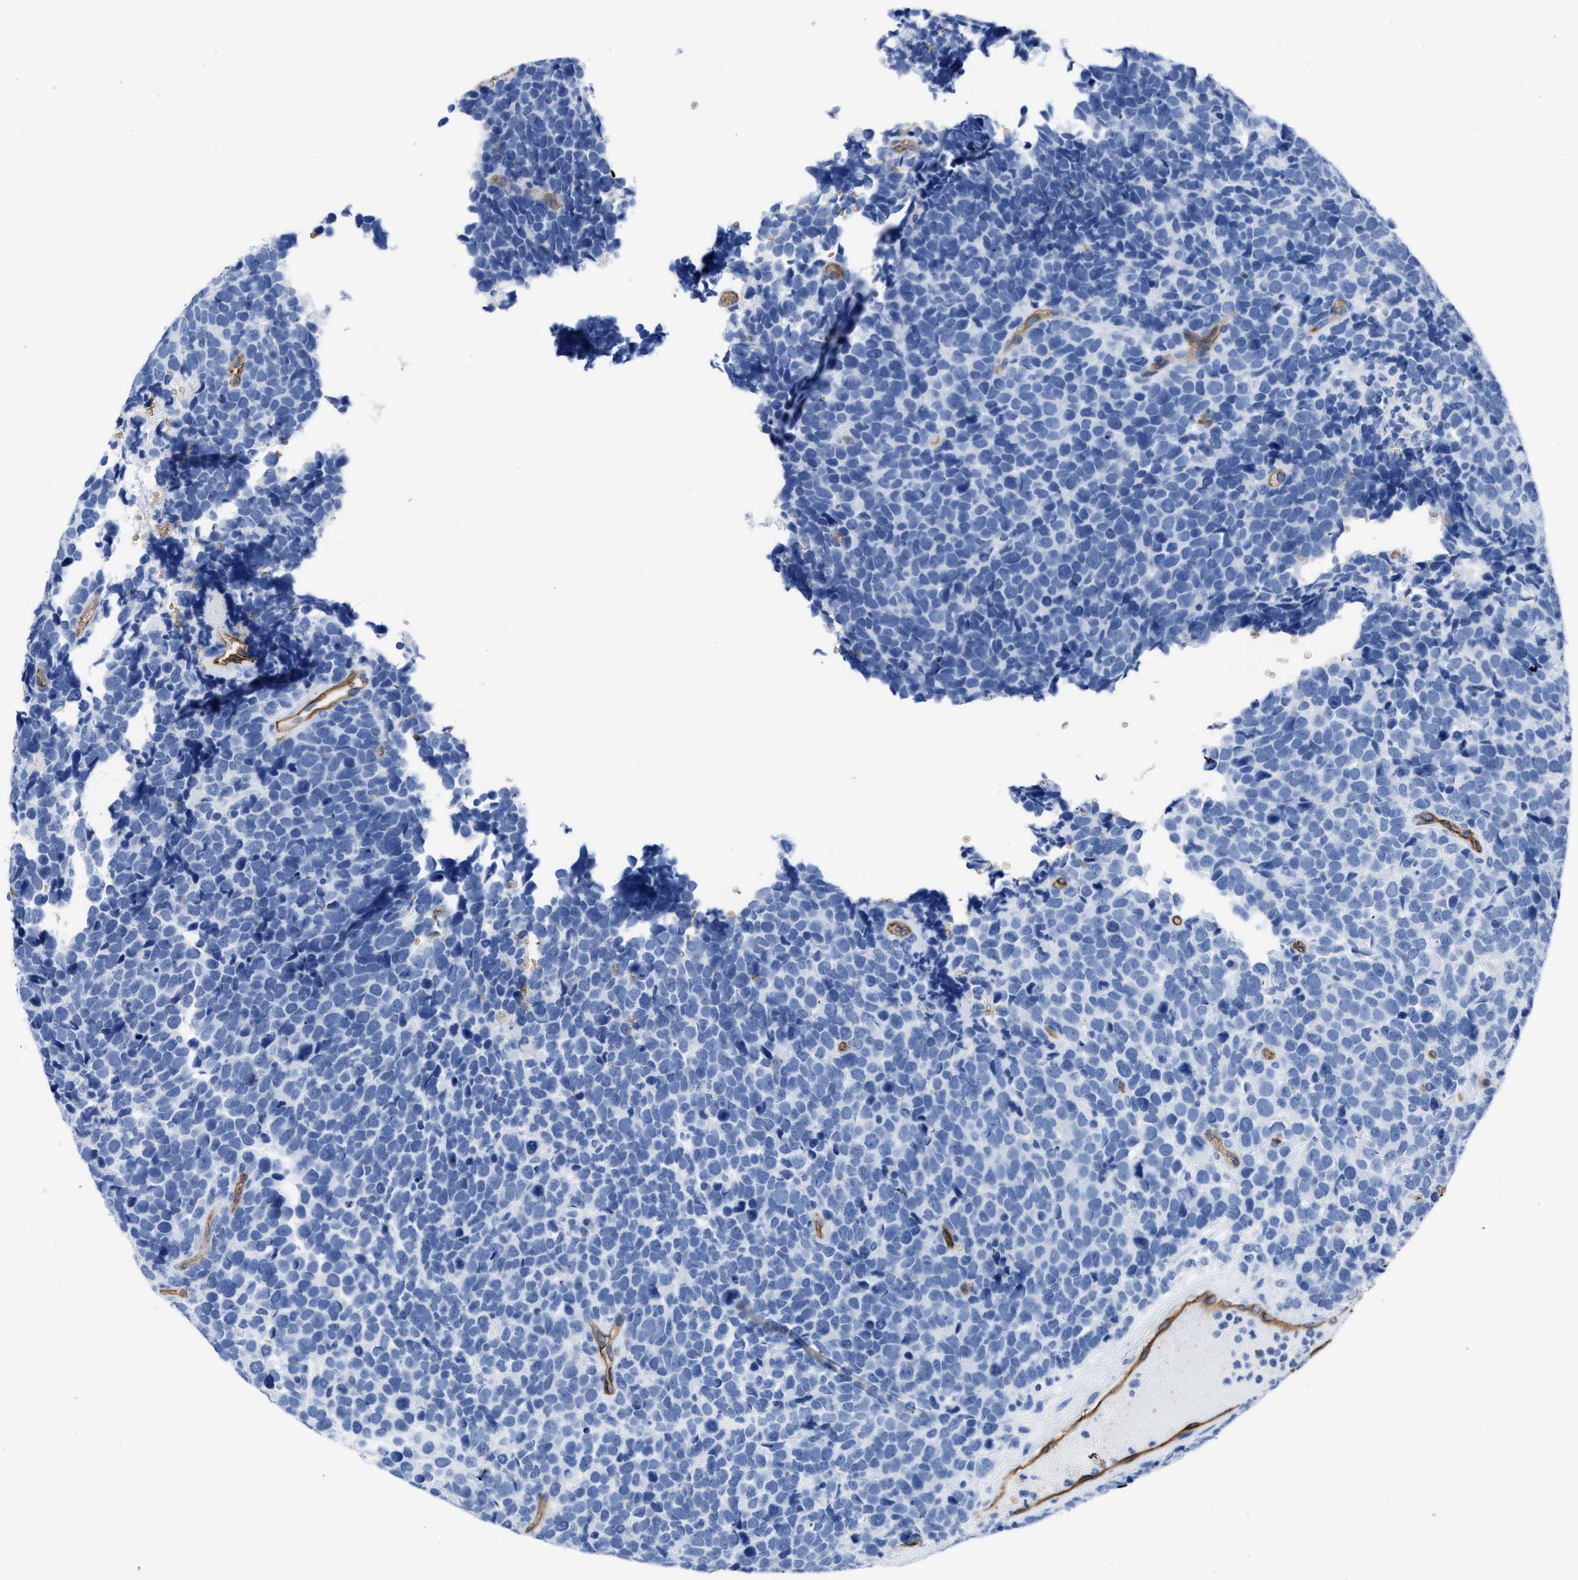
{"staining": {"intensity": "negative", "quantity": "none", "location": "none"}, "tissue": "urothelial cancer", "cell_type": "Tumor cells", "image_type": "cancer", "snomed": [{"axis": "morphology", "description": "Urothelial carcinoma, High grade"}, {"axis": "topography", "description": "Urinary bladder"}], "caption": "DAB immunohistochemical staining of urothelial cancer demonstrates no significant staining in tumor cells.", "gene": "AQP1", "patient": {"sex": "female", "age": 82}}